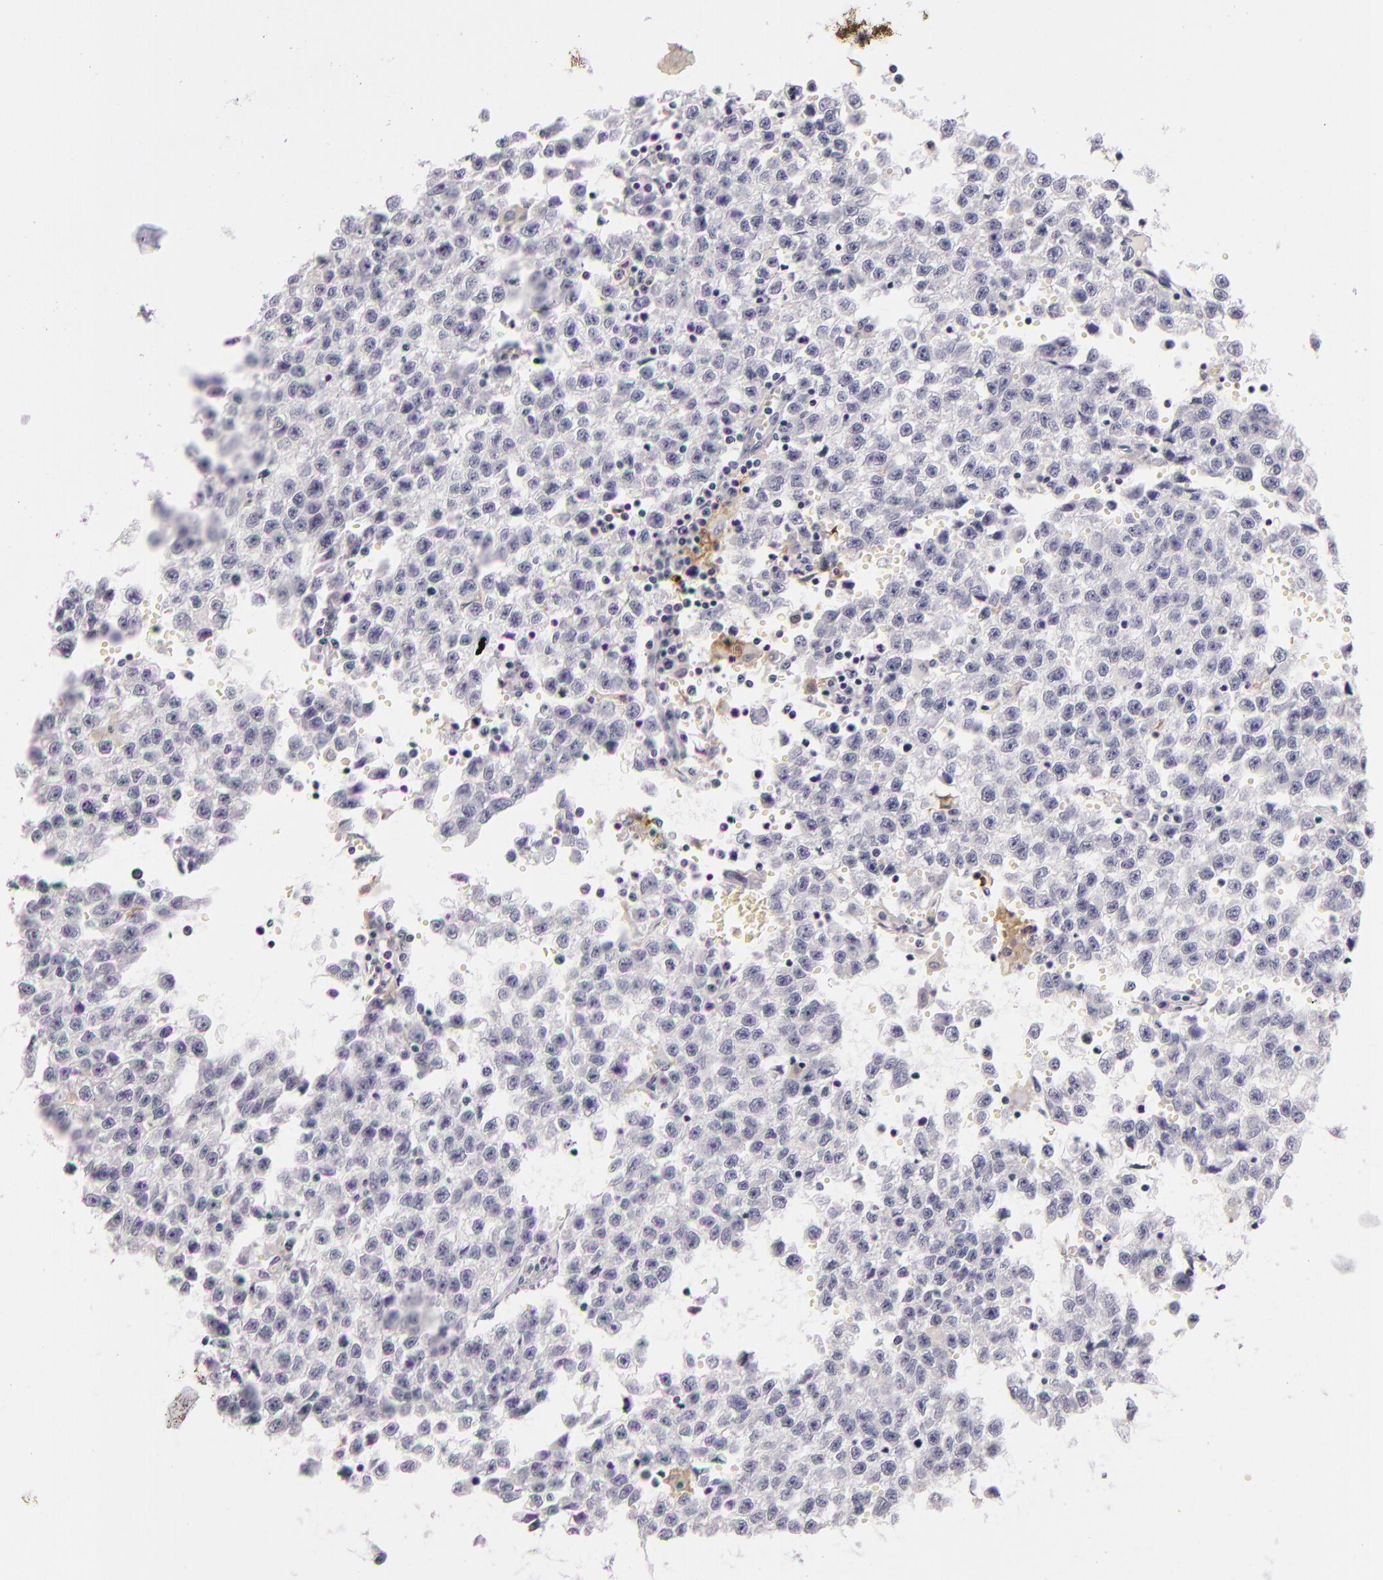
{"staining": {"intensity": "negative", "quantity": "none", "location": "none"}, "tissue": "testis cancer", "cell_type": "Tumor cells", "image_type": "cancer", "snomed": [{"axis": "morphology", "description": "Seminoma, NOS"}, {"axis": "topography", "description": "Testis"}], "caption": "Tumor cells show no significant protein staining in testis cancer. (DAB IHC with hematoxylin counter stain).", "gene": "CD40", "patient": {"sex": "male", "age": 35}}